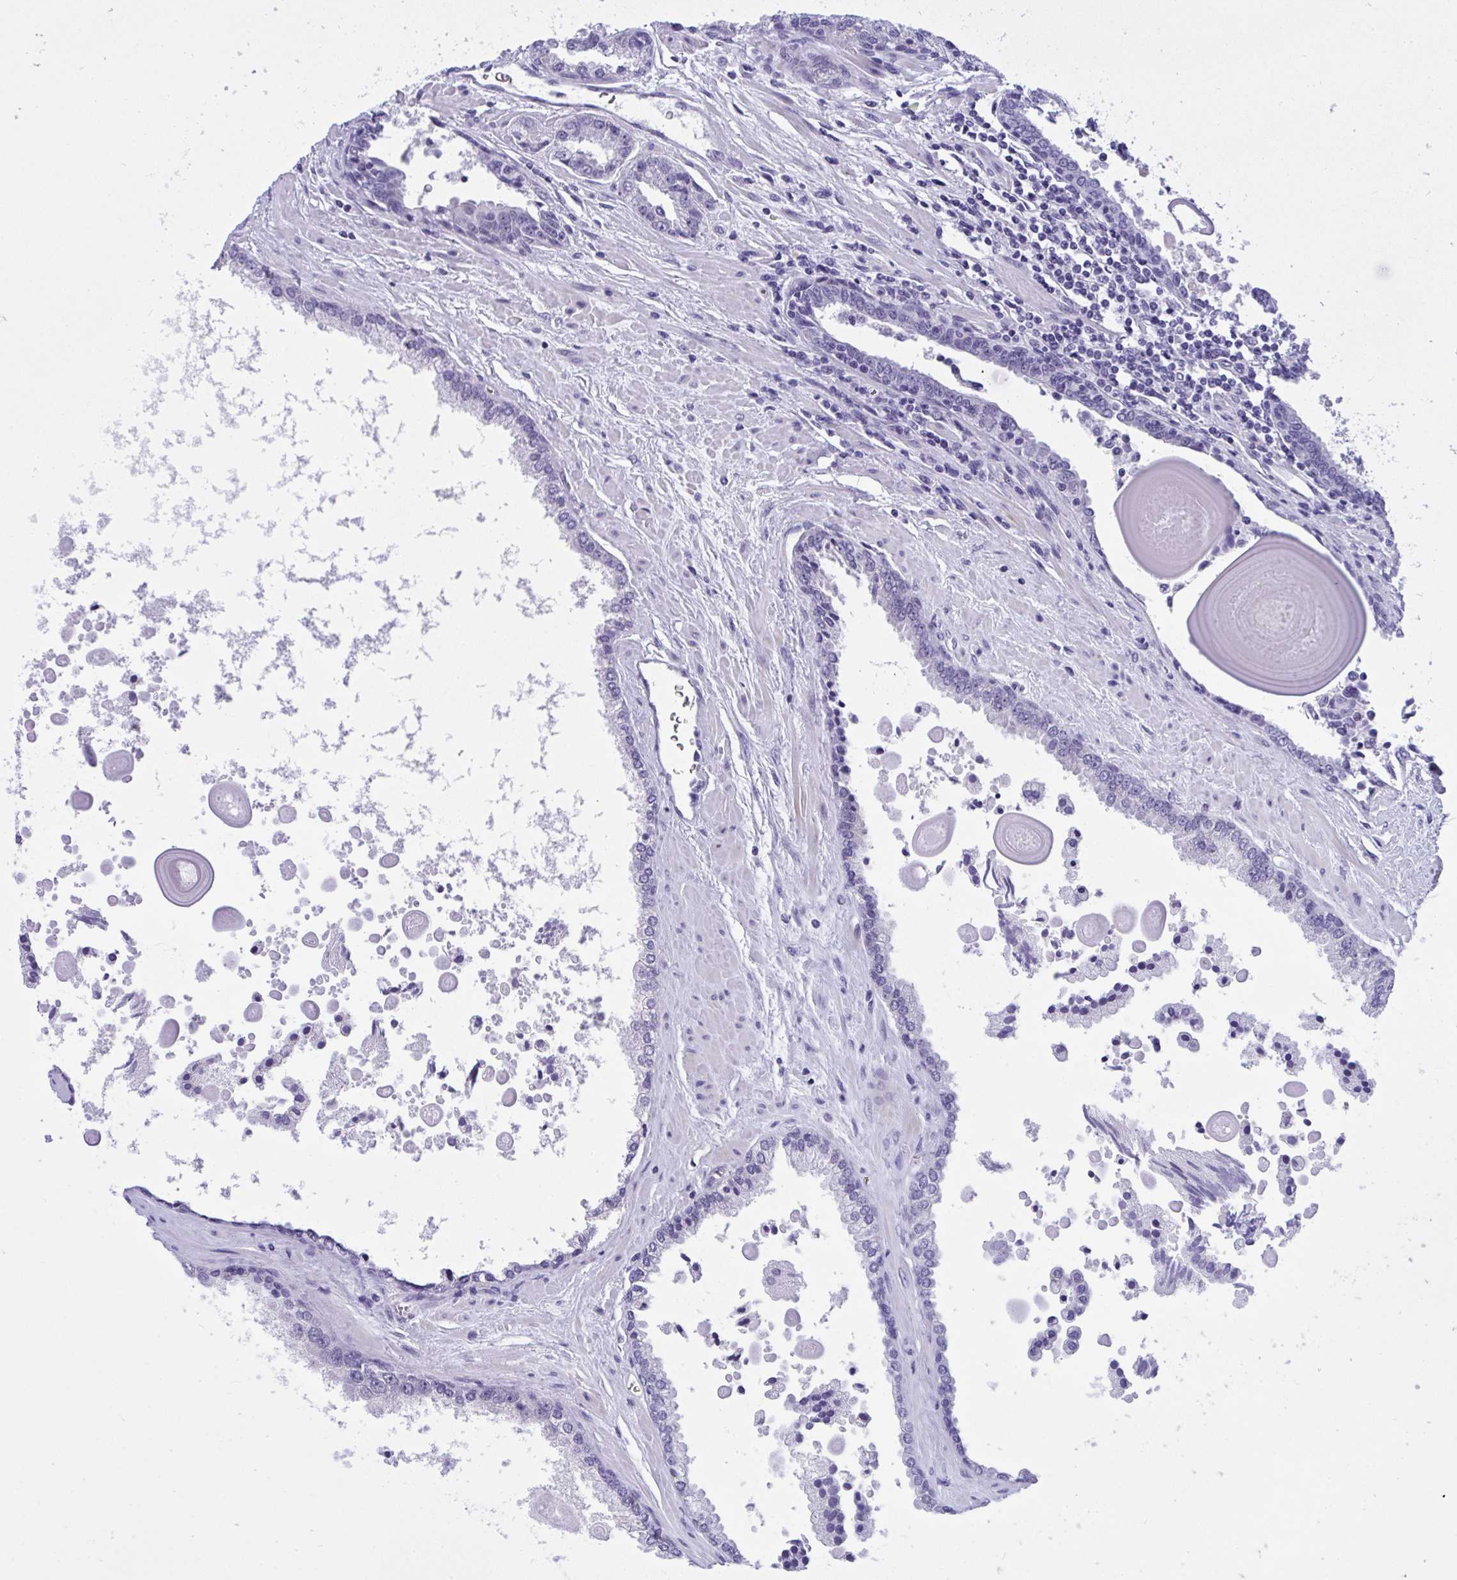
{"staining": {"intensity": "negative", "quantity": "none", "location": "none"}, "tissue": "prostate cancer", "cell_type": "Tumor cells", "image_type": "cancer", "snomed": [{"axis": "morphology", "description": "Adenocarcinoma, Low grade"}, {"axis": "topography", "description": "Prostate"}], "caption": "High power microscopy photomicrograph of an immunohistochemistry image of adenocarcinoma (low-grade) (prostate), revealing no significant staining in tumor cells.", "gene": "TEAD4", "patient": {"sex": "male", "age": 67}}